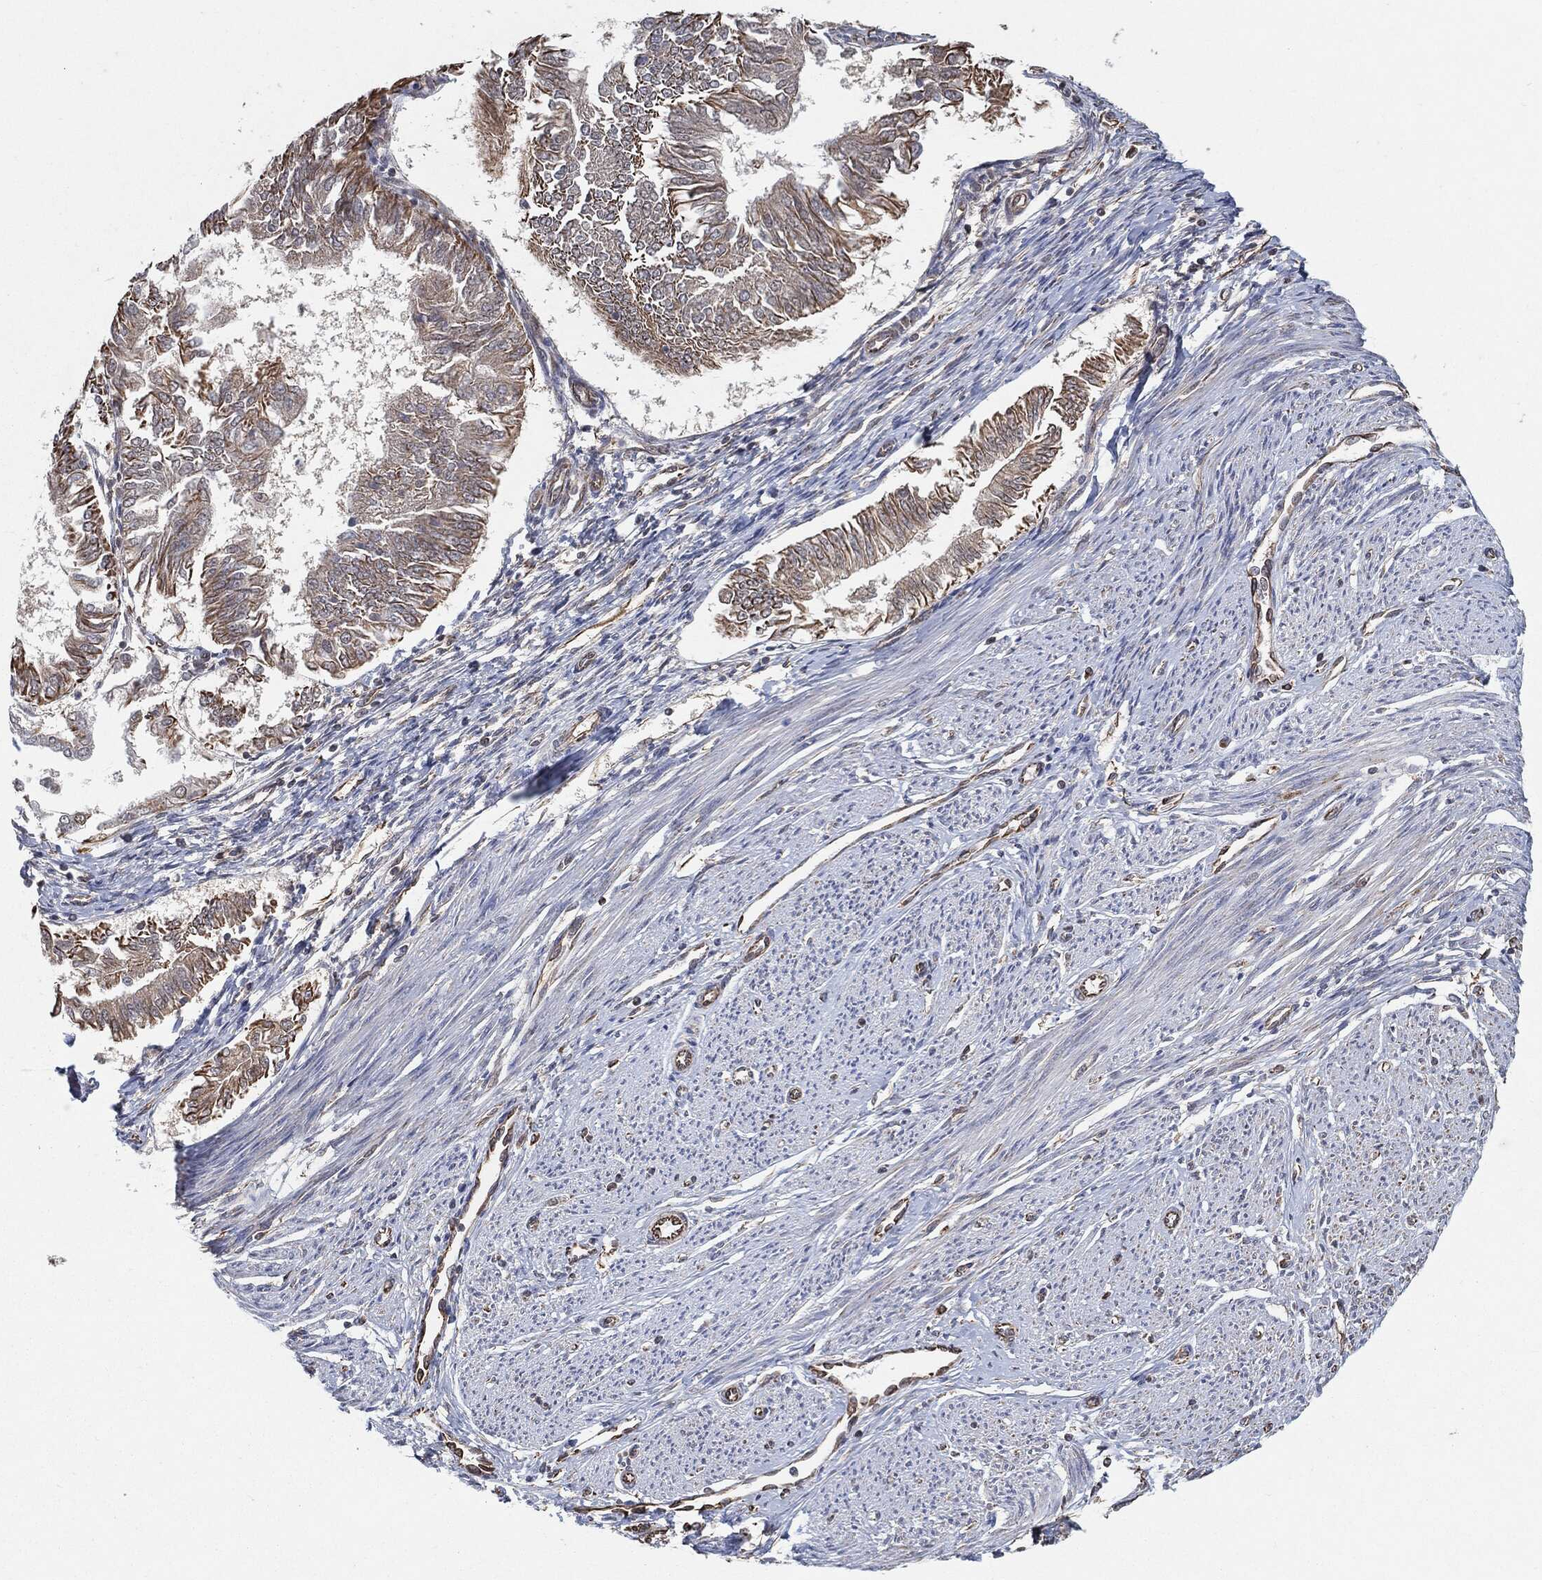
{"staining": {"intensity": "moderate", "quantity": "<25%", "location": "cytoplasmic/membranous"}, "tissue": "endometrial cancer", "cell_type": "Tumor cells", "image_type": "cancer", "snomed": [{"axis": "morphology", "description": "Adenocarcinoma, NOS"}, {"axis": "topography", "description": "Endometrium"}], "caption": "Brown immunohistochemical staining in endometrial adenocarcinoma displays moderate cytoplasmic/membranous staining in about <25% of tumor cells.", "gene": "TP53RK", "patient": {"sex": "female", "age": 58}}